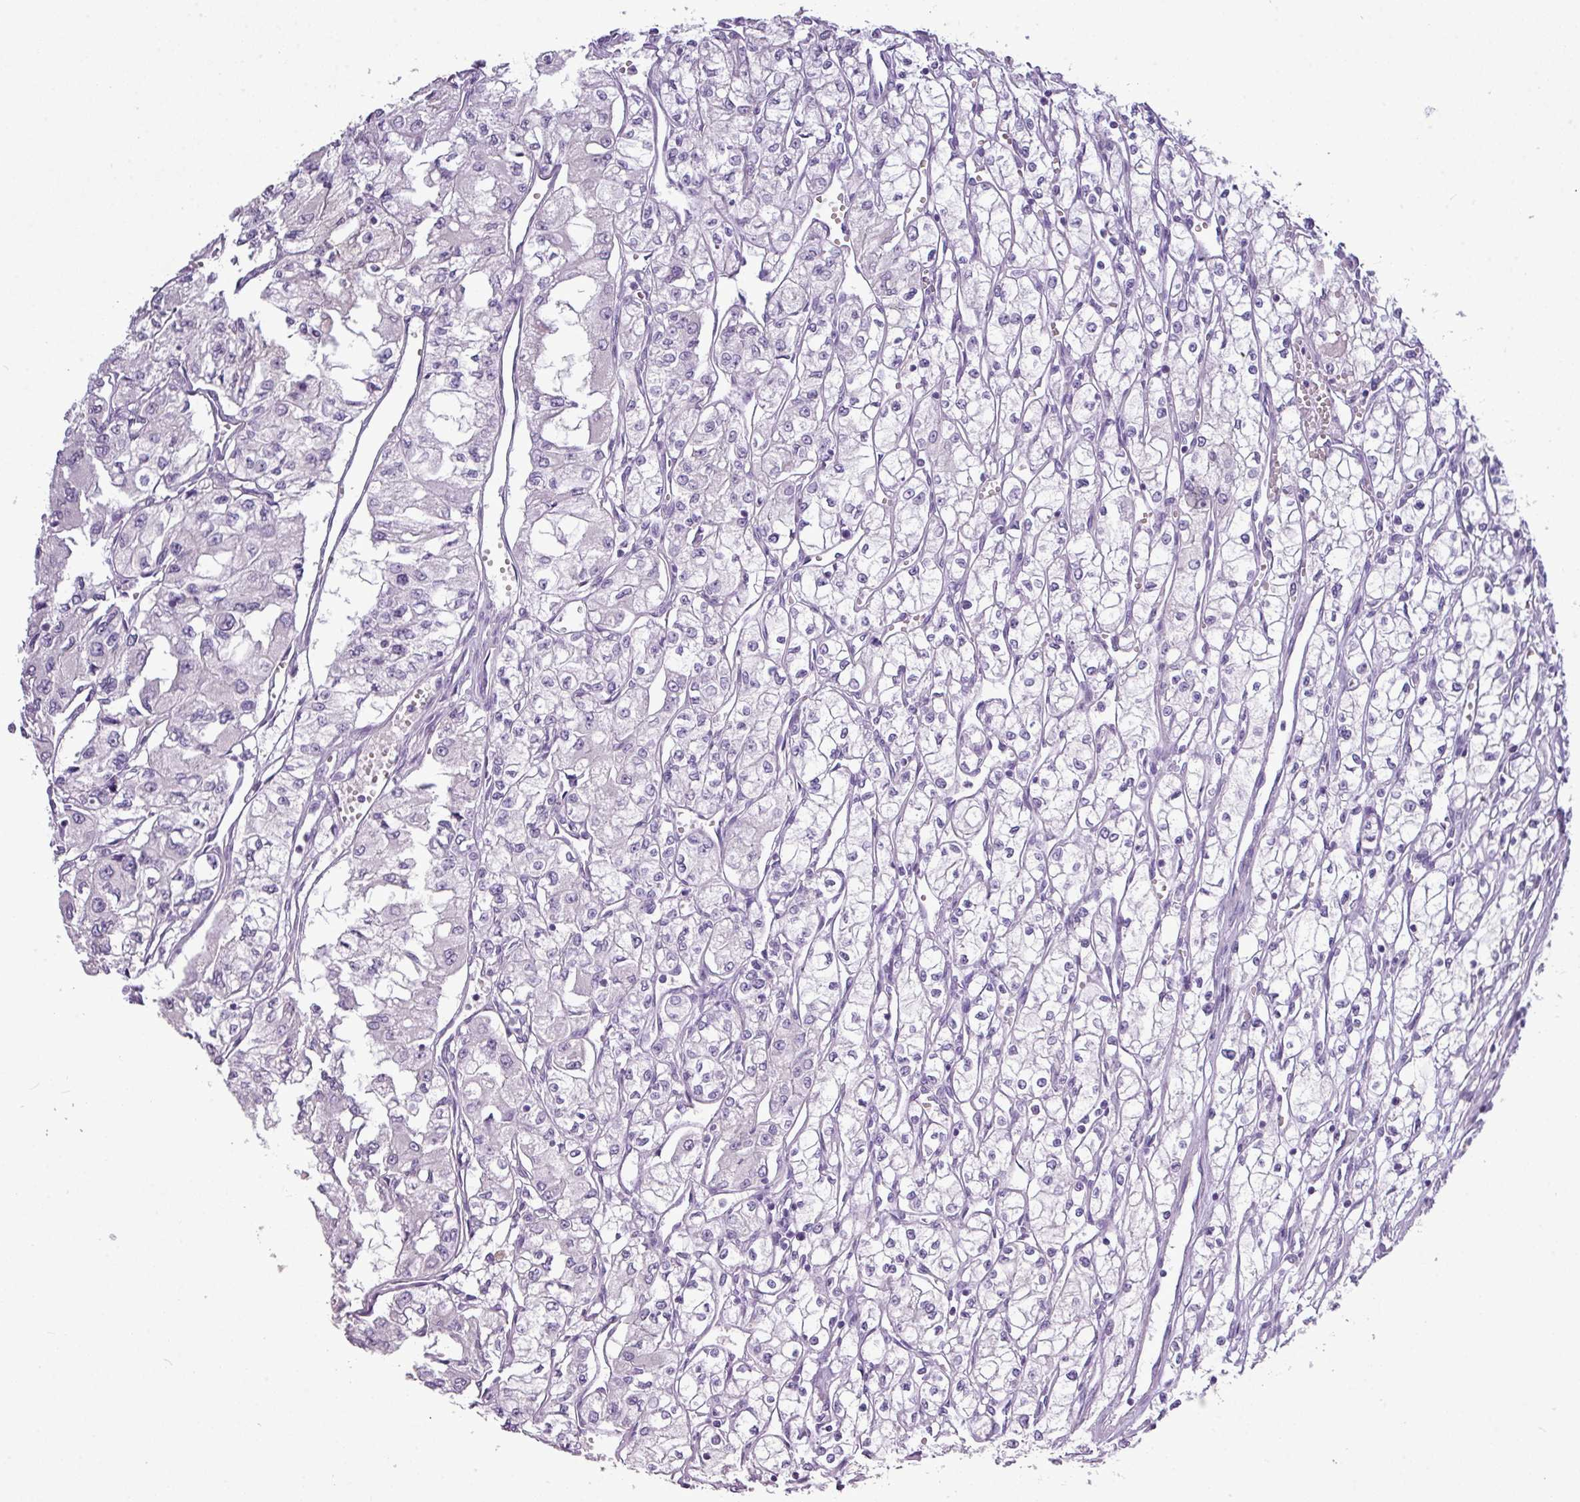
{"staining": {"intensity": "negative", "quantity": "none", "location": "none"}, "tissue": "renal cancer", "cell_type": "Tumor cells", "image_type": "cancer", "snomed": [{"axis": "morphology", "description": "Adenocarcinoma, NOS"}, {"axis": "topography", "description": "Kidney"}], "caption": "The histopathology image shows no significant staining in tumor cells of renal cancer.", "gene": "TMEM91", "patient": {"sex": "male", "age": 59}}